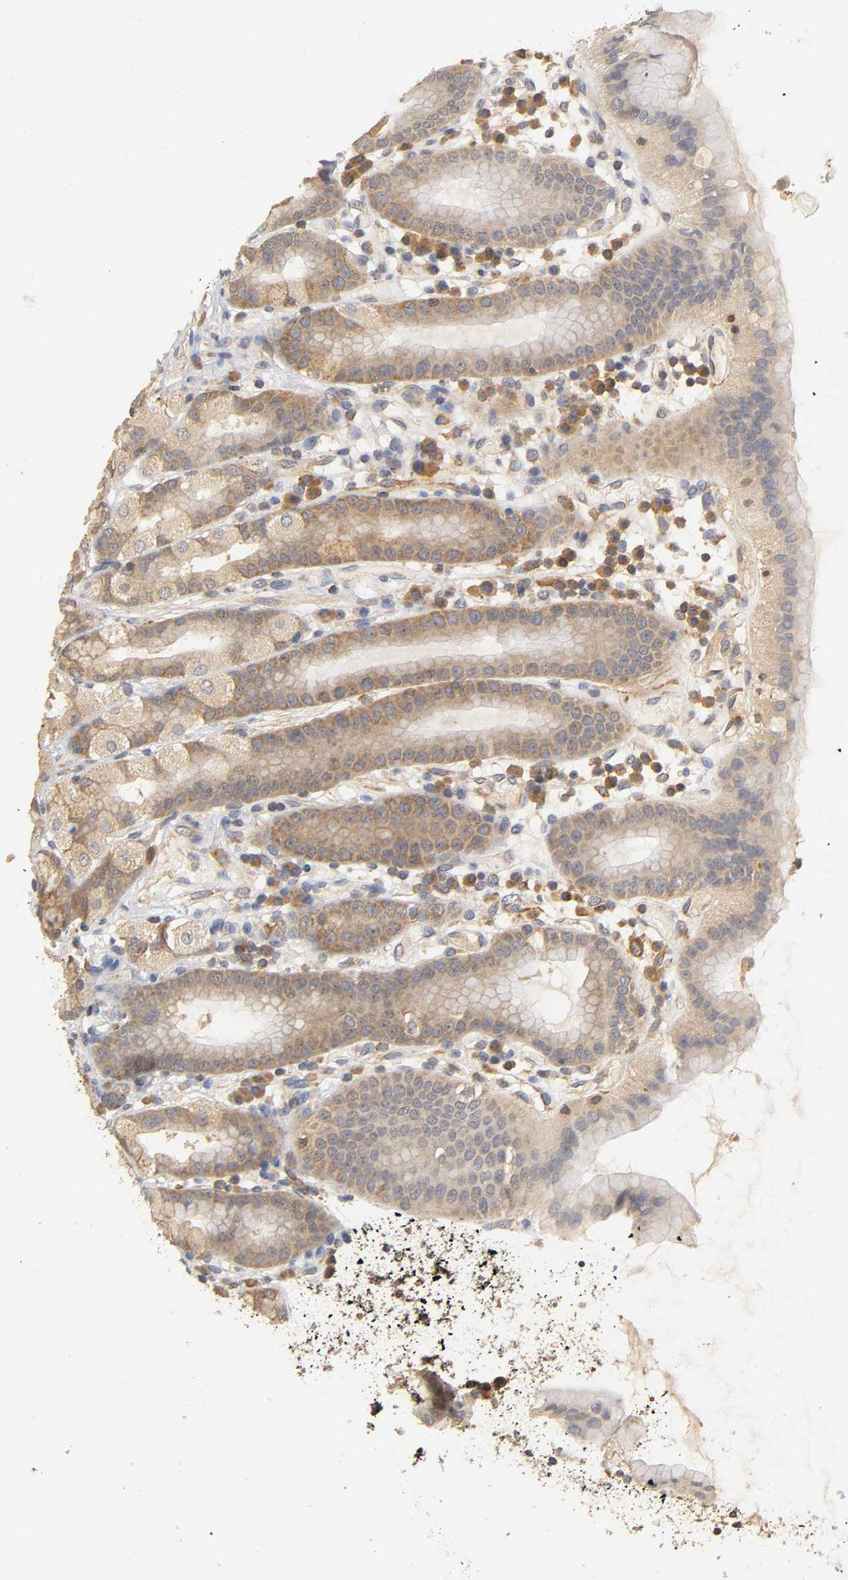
{"staining": {"intensity": "strong", "quantity": "25%-75%", "location": "cytoplasmic/membranous"}, "tissue": "stomach", "cell_type": "Glandular cells", "image_type": "normal", "snomed": [{"axis": "morphology", "description": "Normal tissue, NOS"}, {"axis": "topography", "description": "Stomach, upper"}], "caption": "A high-resolution micrograph shows immunohistochemistry (IHC) staining of benign stomach, which exhibits strong cytoplasmic/membranous expression in about 25%-75% of glandular cells. (DAB IHC with brightfield microscopy, high magnification).", "gene": "SCAP", "patient": {"sex": "male", "age": 68}}